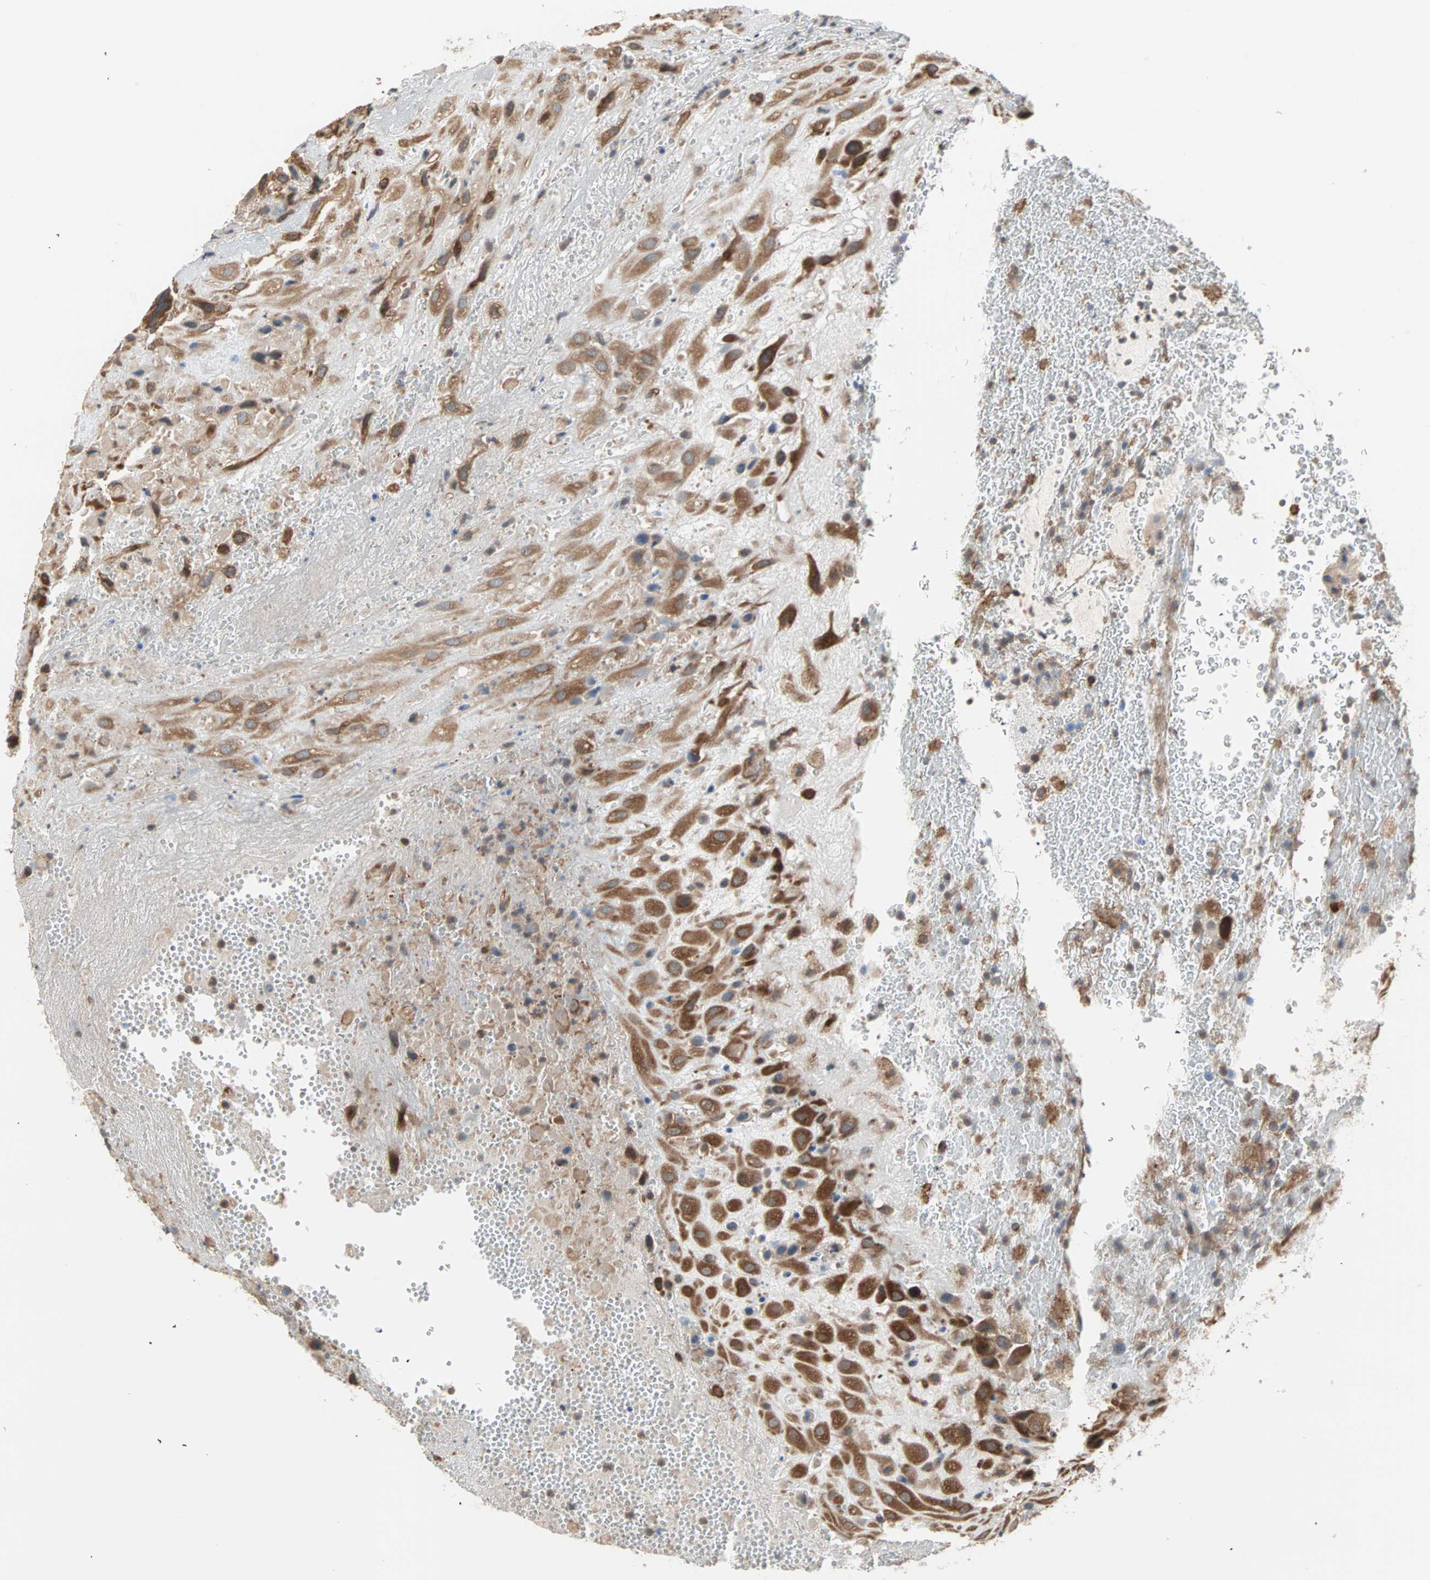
{"staining": {"intensity": "moderate", "quantity": ">75%", "location": "cytoplasmic/membranous"}, "tissue": "placenta", "cell_type": "Decidual cells", "image_type": "normal", "snomed": [{"axis": "morphology", "description": "Normal tissue, NOS"}, {"axis": "topography", "description": "Placenta"}], "caption": "Placenta stained with a brown dye shows moderate cytoplasmic/membranous positive positivity in approximately >75% of decidual cells.", "gene": "SAR1A", "patient": {"sex": "female", "age": 19}}